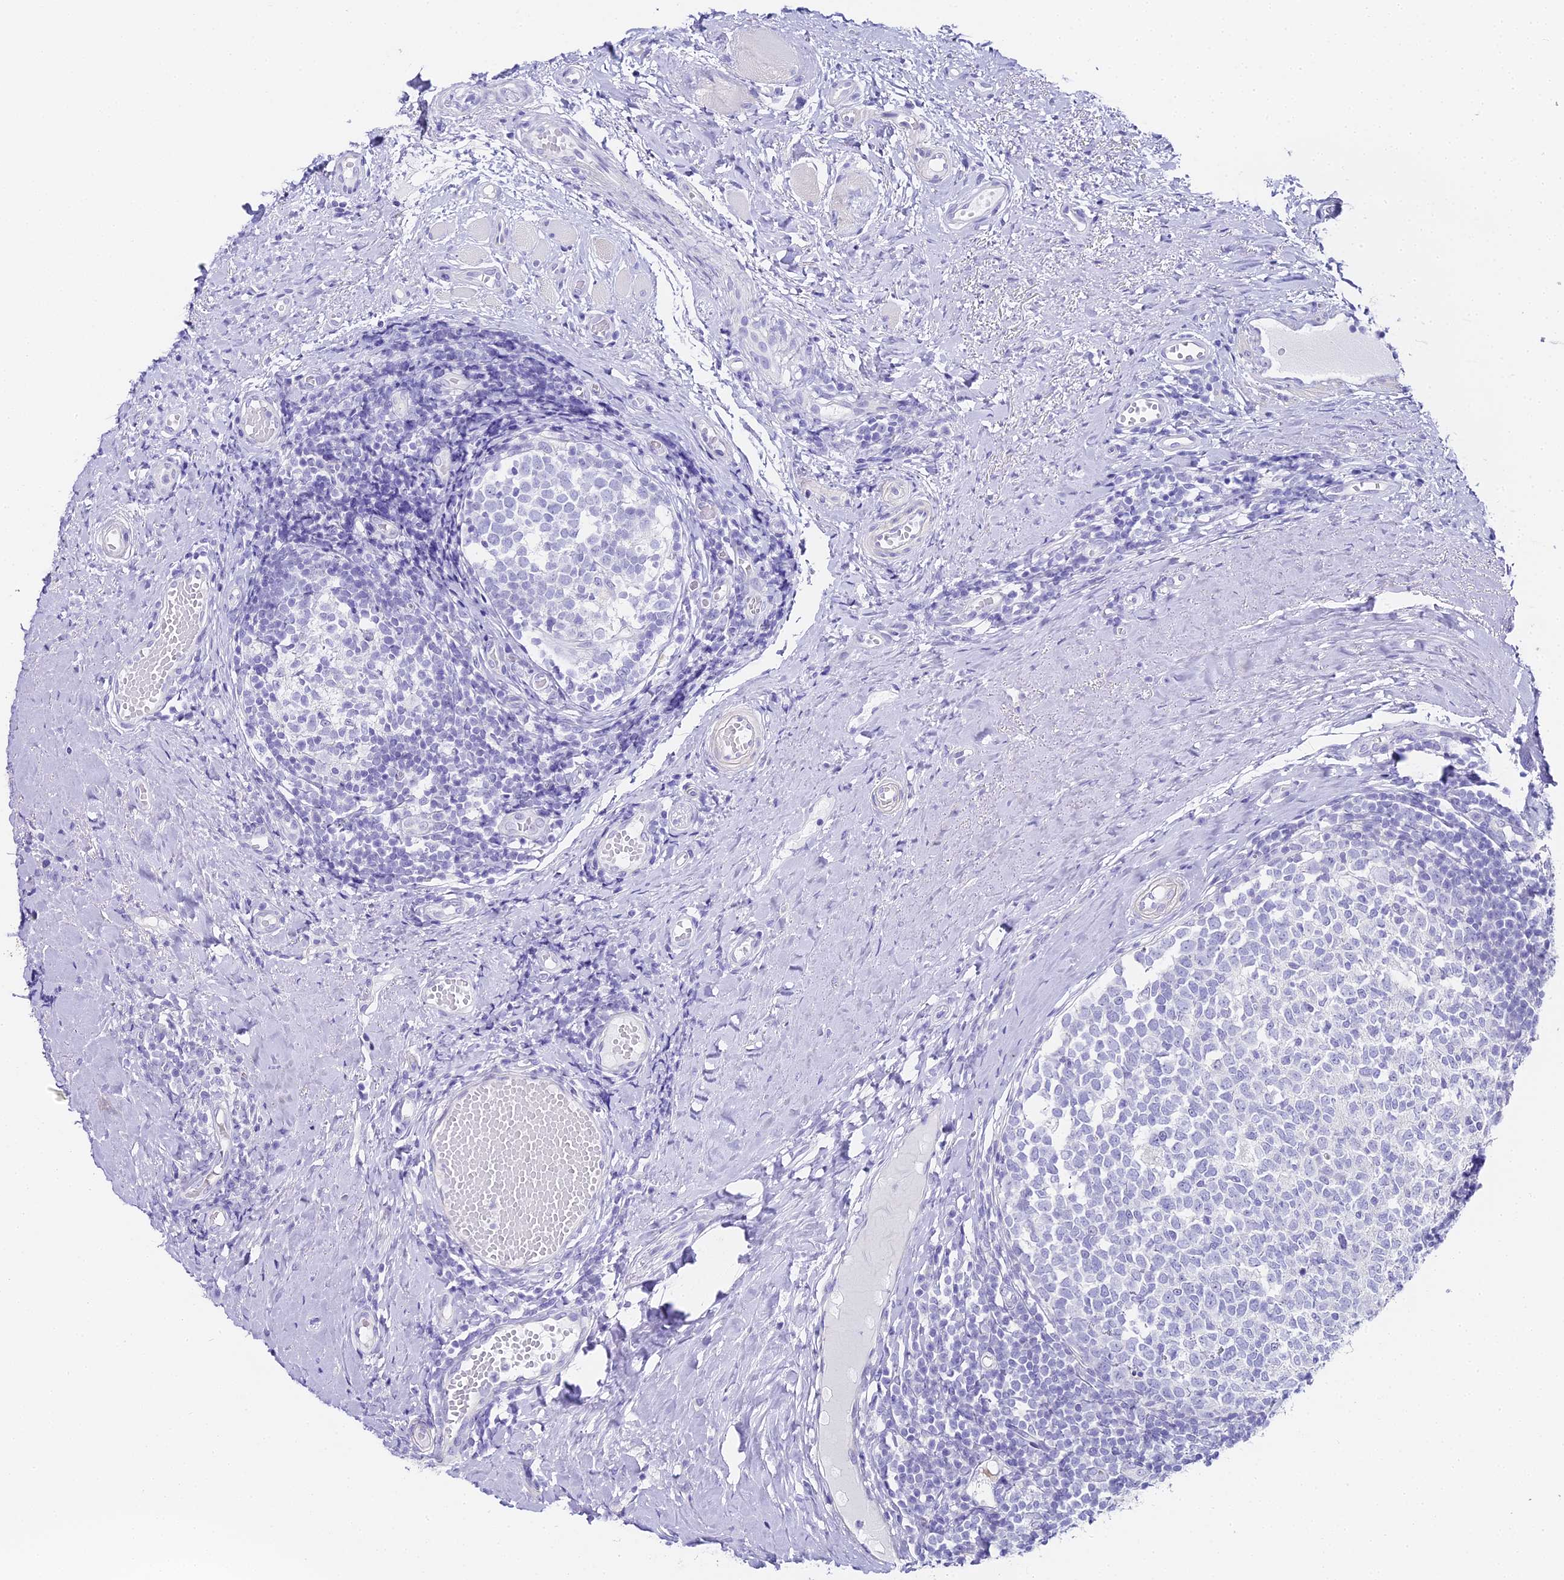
{"staining": {"intensity": "negative", "quantity": "none", "location": "none"}, "tissue": "tonsil", "cell_type": "Germinal center cells", "image_type": "normal", "snomed": [{"axis": "morphology", "description": "Normal tissue, NOS"}, {"axis": "topography", "description": "Tonsil"}], "caption": "A high-resolution histopathology image shows IHC staining of benign tonsil, which displays no significant staining in germinal center cells. Brightfield microscopy of immunohistochemistry stained with DAB (3,3'-diaminobenzidine) (brown) and hematoxylin (blue), captured at high magnification.", "gene": "ABHD14A", "patient": {"sex": "female", "age": 19}}